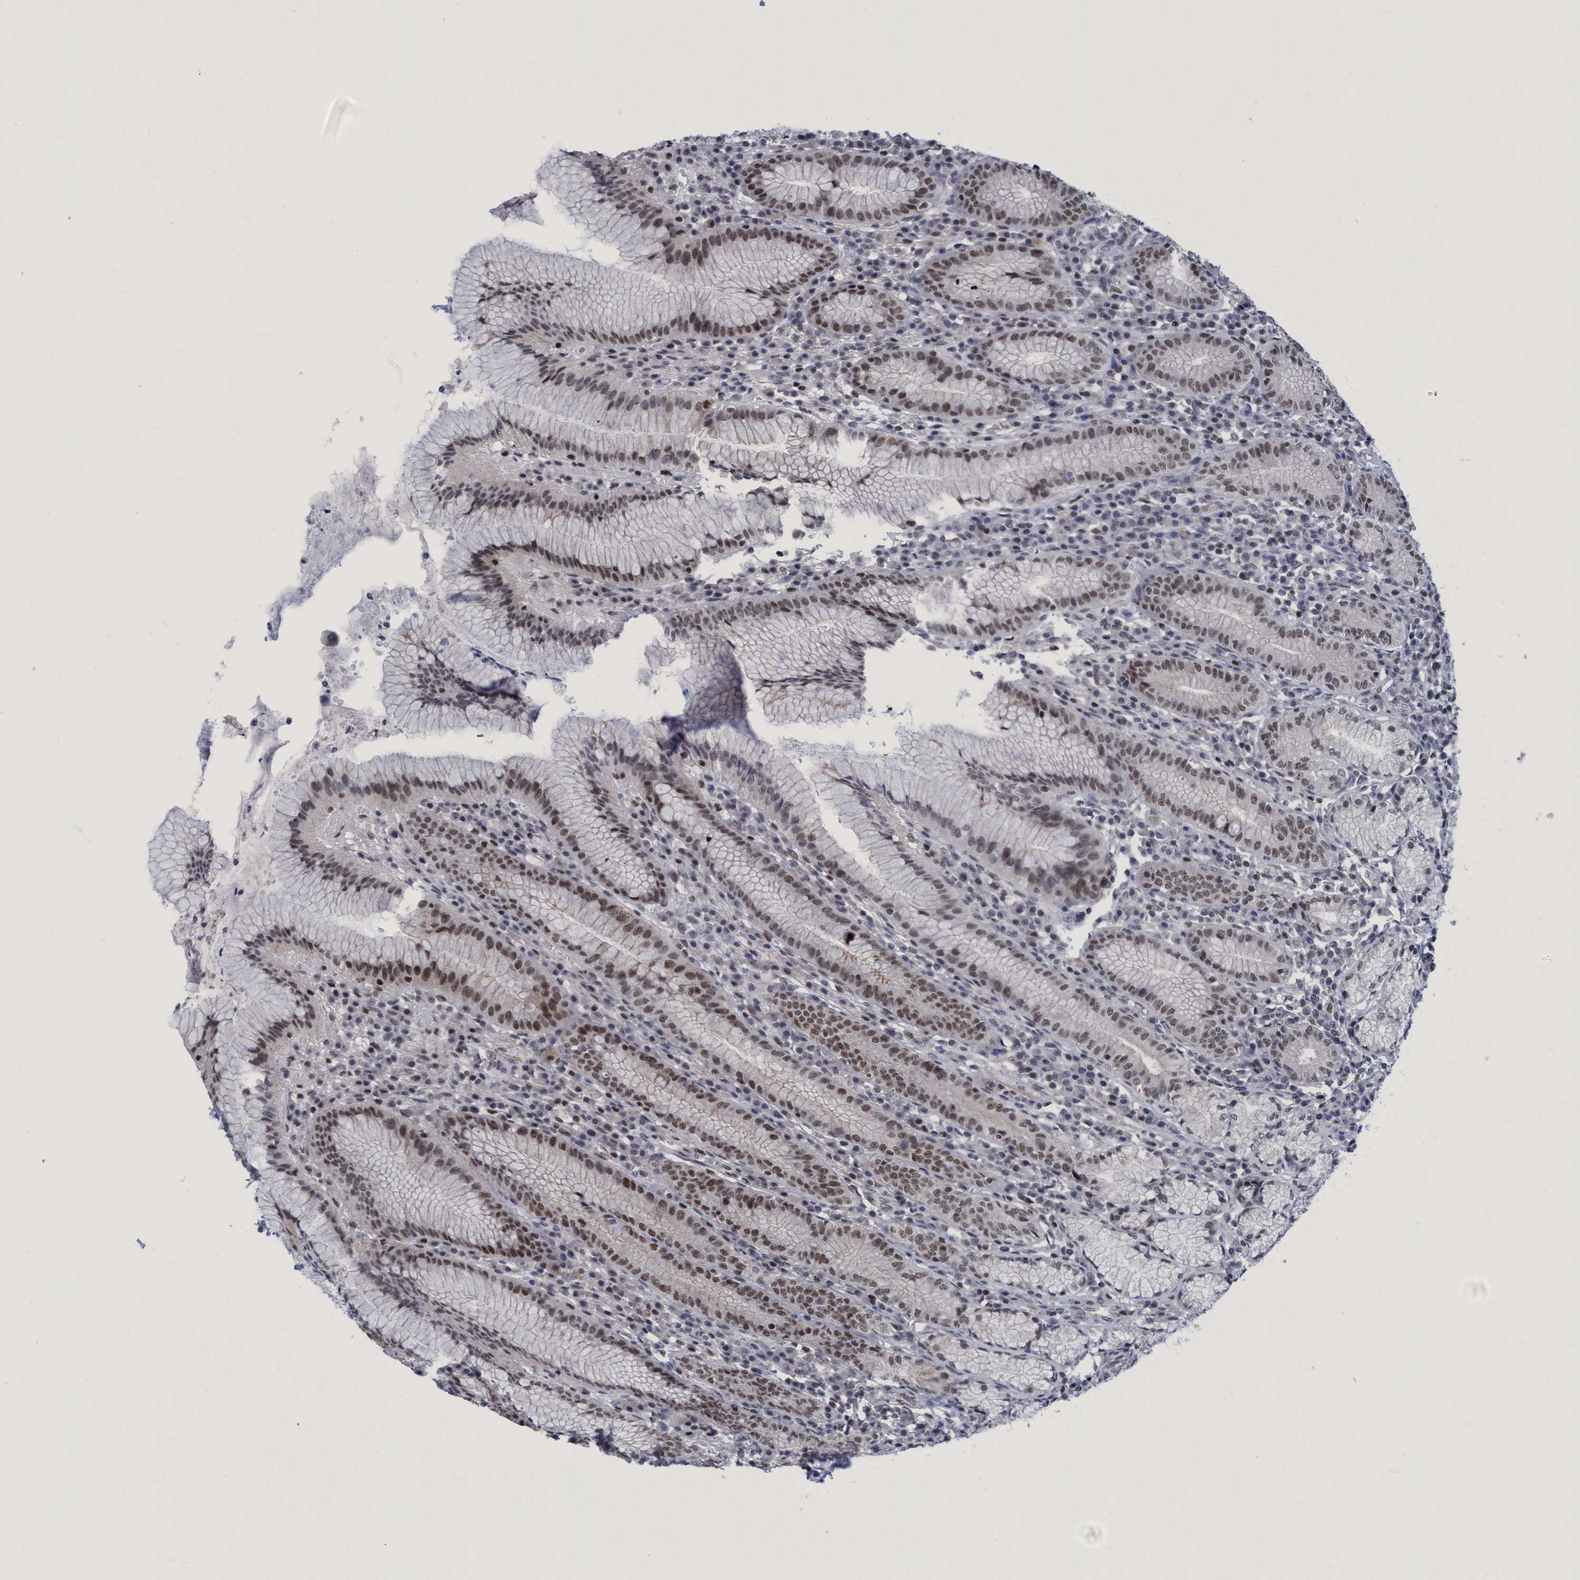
{"staining": {"intensity": "strong", "quantity": "25%-75%", "location": "cytoplasmic/membranous,nuclear"}, "tissue": "stomach", "cell_type": "Glandular cells", "image_type": "normal", "snomed": [{"axis": "morphology", "description": "Normal tissue, NOS"}, {"axis": "topography", "description": "Stomach"}], "caption": "An IHC micrograph of unremarkable tissue is shown. Protein staining in brown highlights strong cytoplasmic/membranous,nuclear positivity in stomach within glandular cells. Nuclei are stained in blue.", "gene": "C9orf78", "patient": {"sex": "male", "age": 55}}